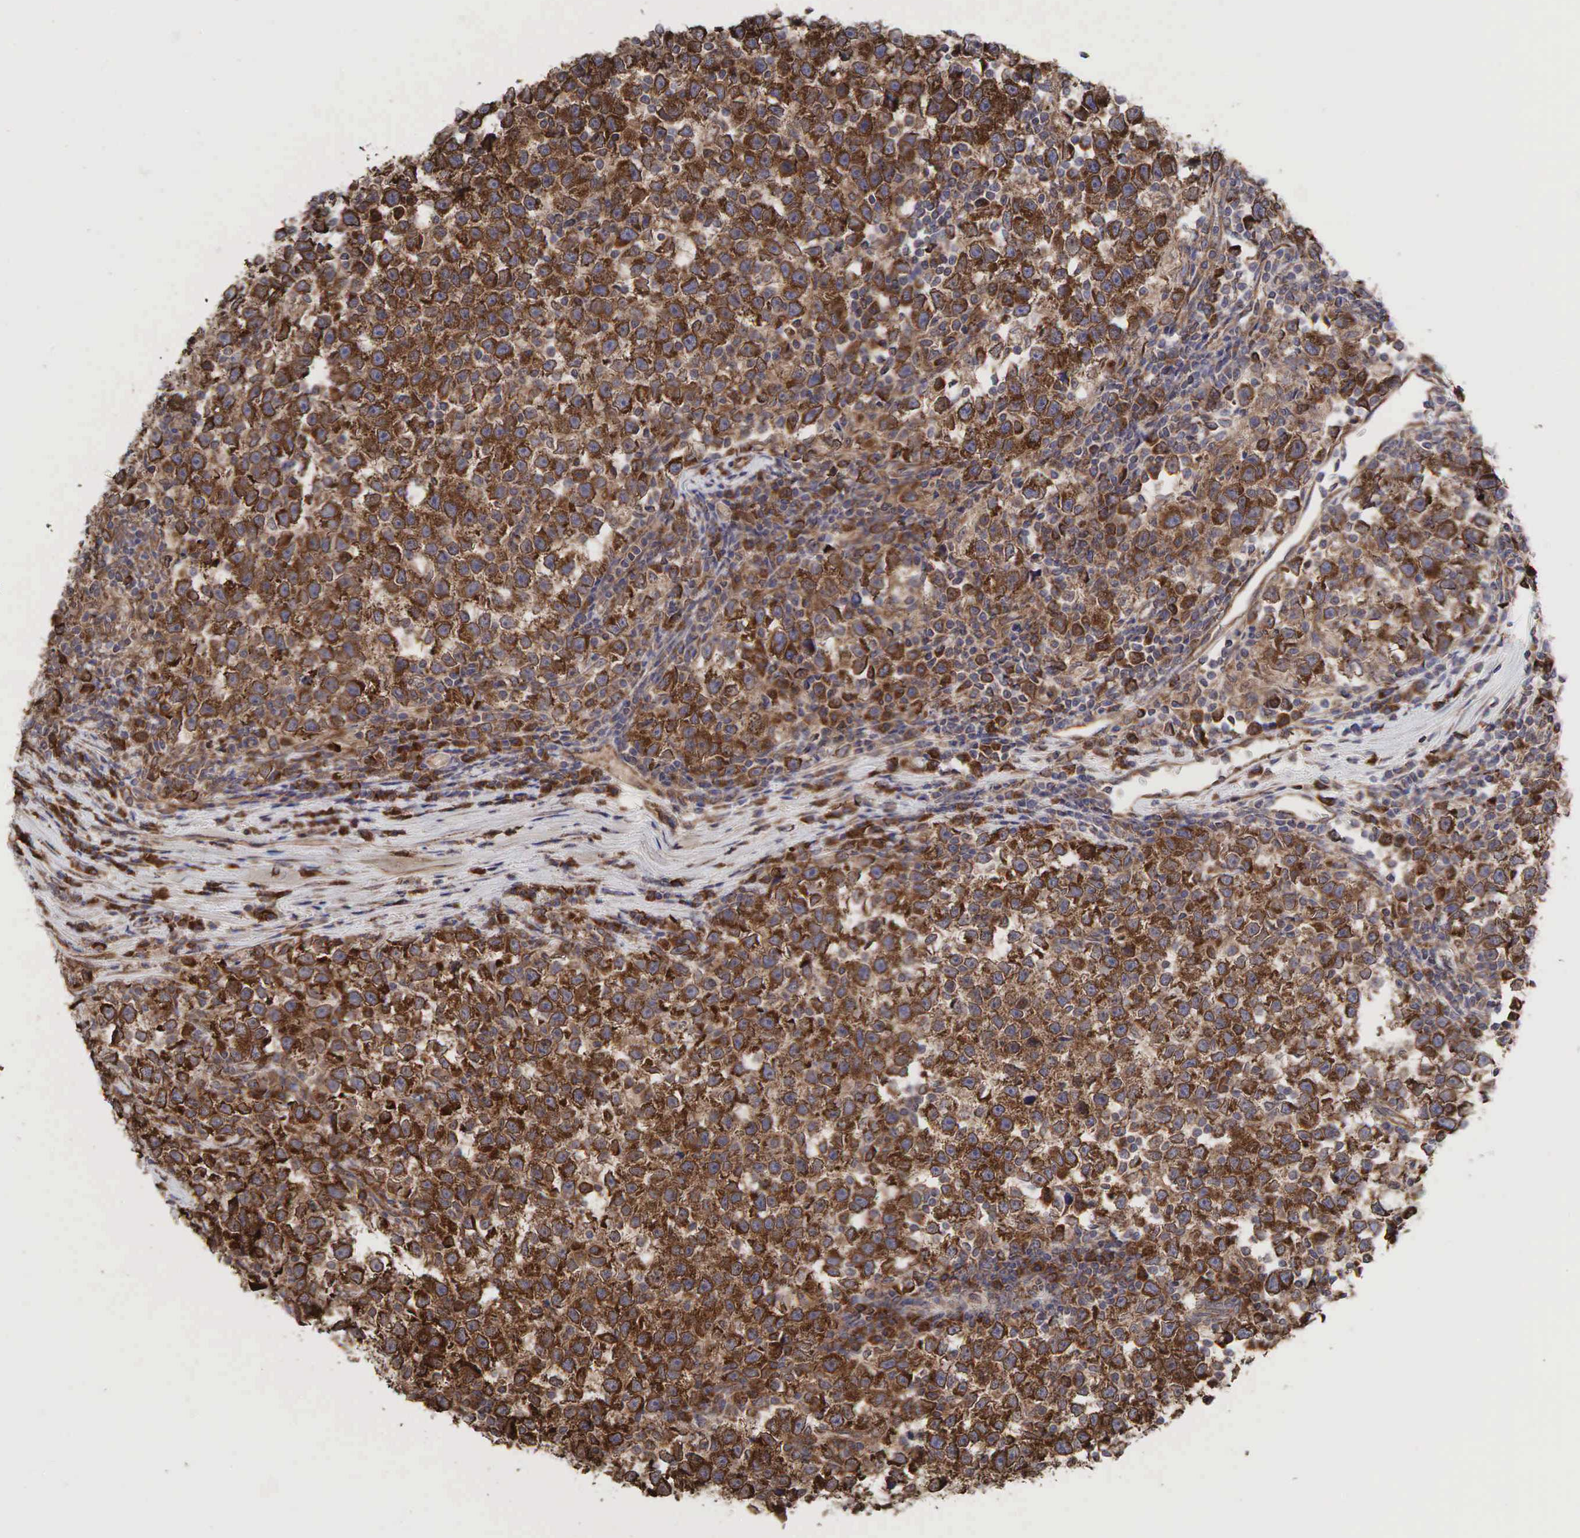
{"staining": {"intensity": "strong", "quantity": ">75%", "location": "cytoplasmic/membranous"}, "tissue": "testis cancer", "cell_type": "Tumor cells", "image_type": "cancer", "snomed": [{"axis": "morphology", "description": "Seminoma, NOS"}, {"axis": "topography", "description": "Testis"}], "caption": "A brown stain shows strong cytoplasmic/membranous positivity of a protein in human testis seminoma tumor cells.", "gene": "PABPC5", "patient": {"sex": "male", "age": 43}}